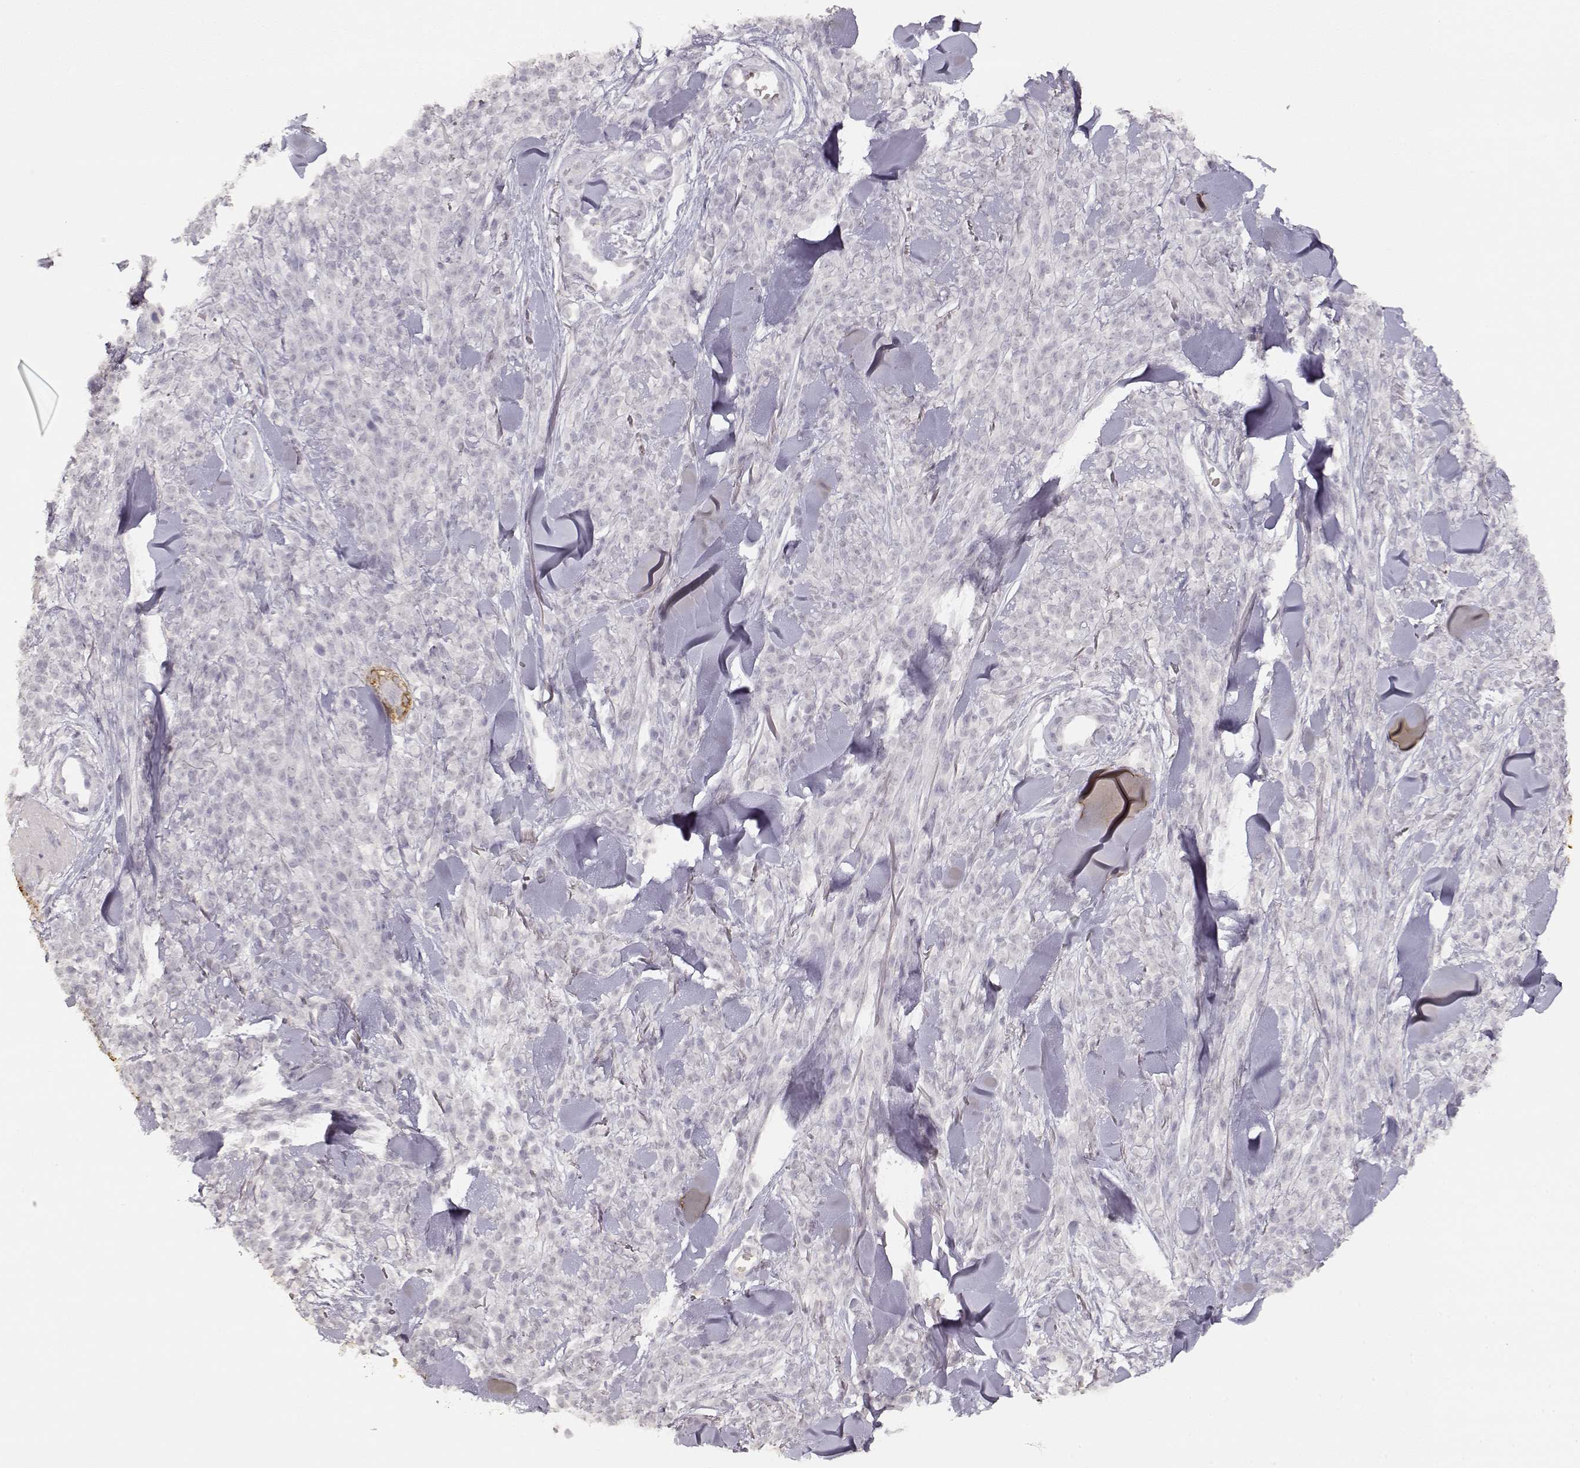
{"staining": {"intensity": "negative", "quantity": "none", "location": "none"}, "tissue": "melanoma", "cell_type": "Tumor cells", "image_type": "cancer", "snomed": [{"axis": "morphology", "description": "Malignant melanoma, NOS"}, {"axis": "topography", "description": "Skin"}, {"axis": "topography", "description": "Skin of trunk"}], "caption": "High power microscopy image of an immunohistochemistry (IHC) micrograph of malignant melanoma, revealing no significant positivity in tumor cells. Brightfield microscopy of IHC stained with DAB (brown) and hematoxylin (blue), captured at high magnification.", "gene": "LAMC2", "patient": {"sex": "male", "age": 74}}